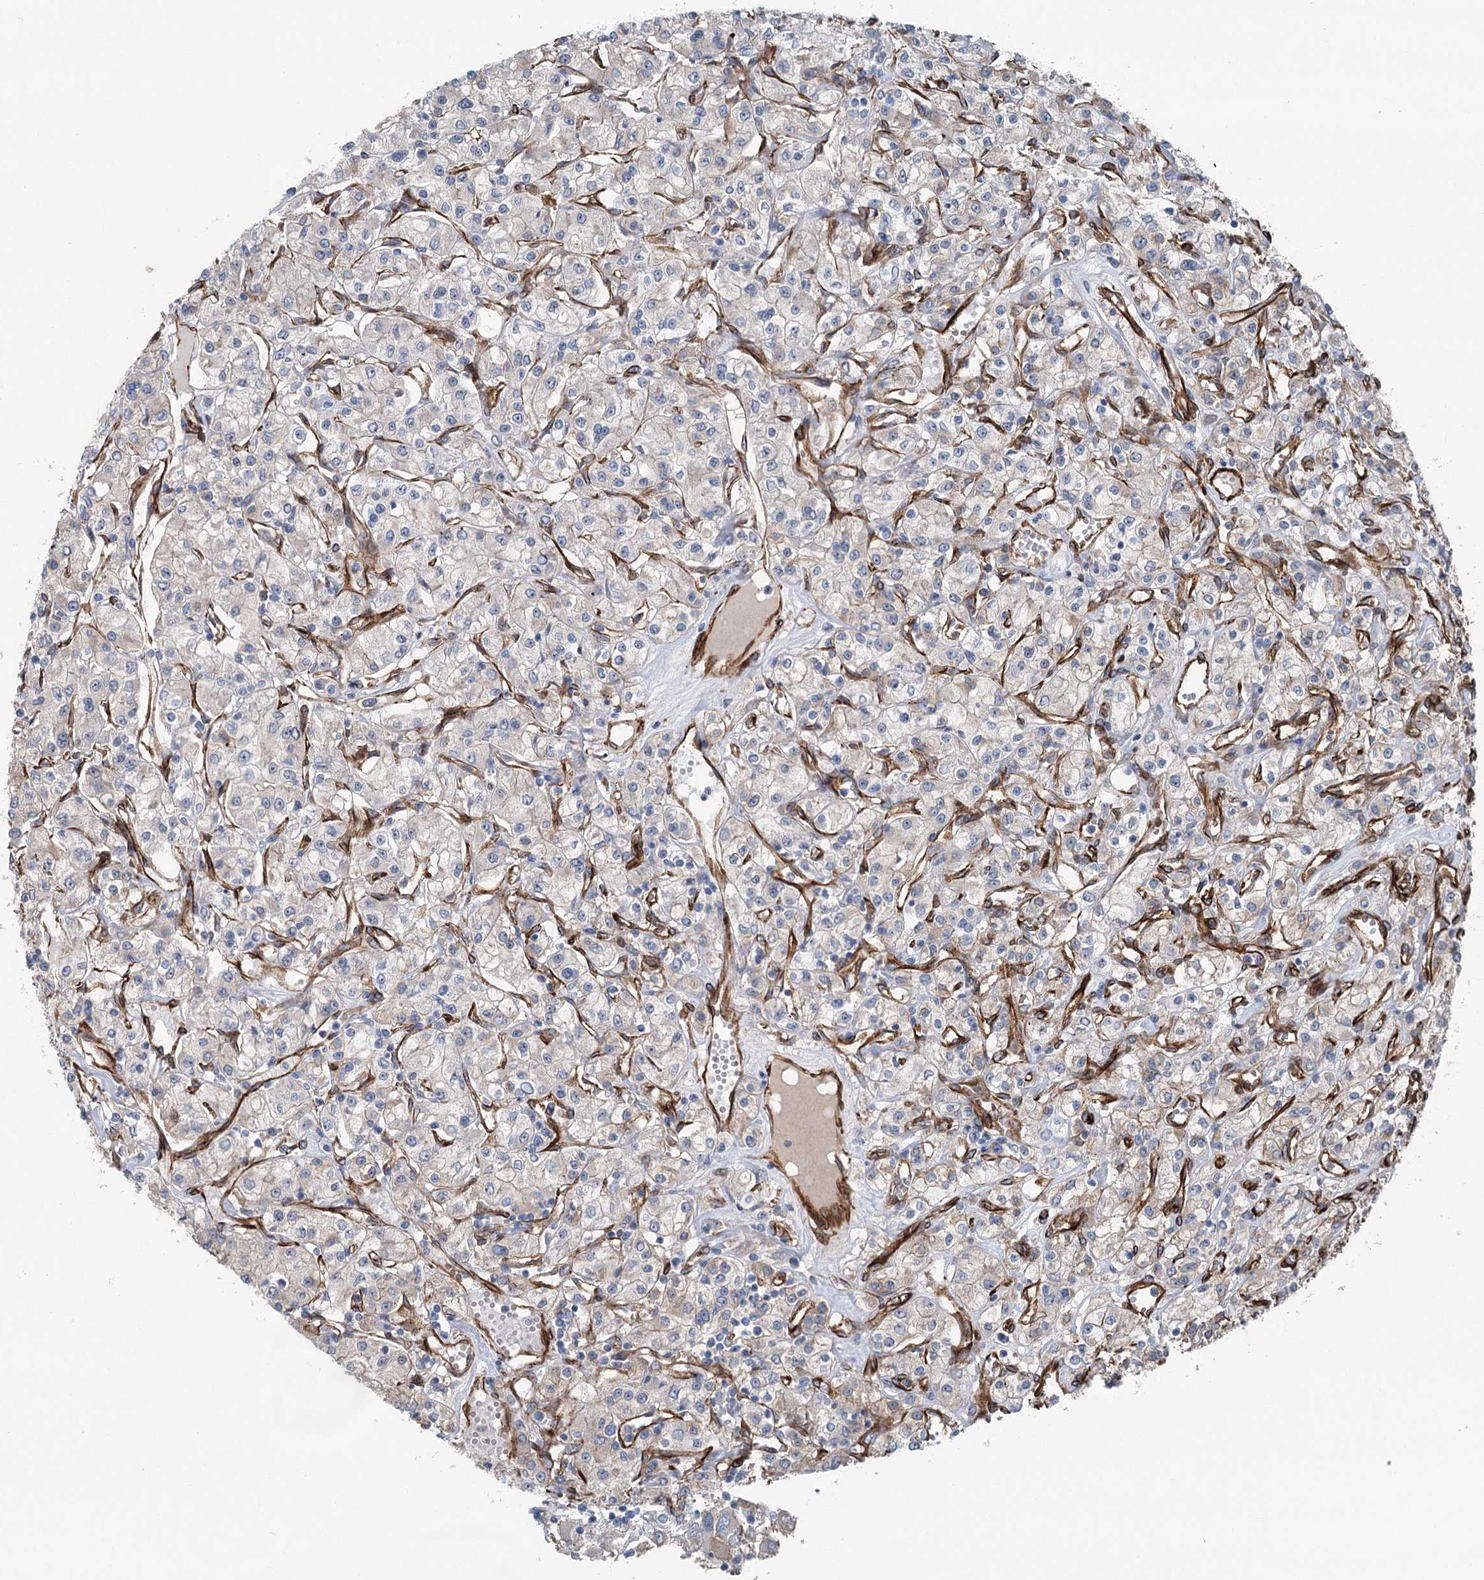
{"staining": {"intensity": "negative", "quantity": "none", "location": "none"}, "tissue": "renal cancer", "cell_type": "Tumor cells", "image_type": "cancer", "snomed": [{"axis": "morphology", "description": "Adenocarcinoma, NOS"}, {"axis": "topography", "description": "Kidney"}], "caption": "There is no significant positivity in tumor cells of renal cancer.", "gene": "IQSEC1", "patient": {"sex": "female", "age": 59}}